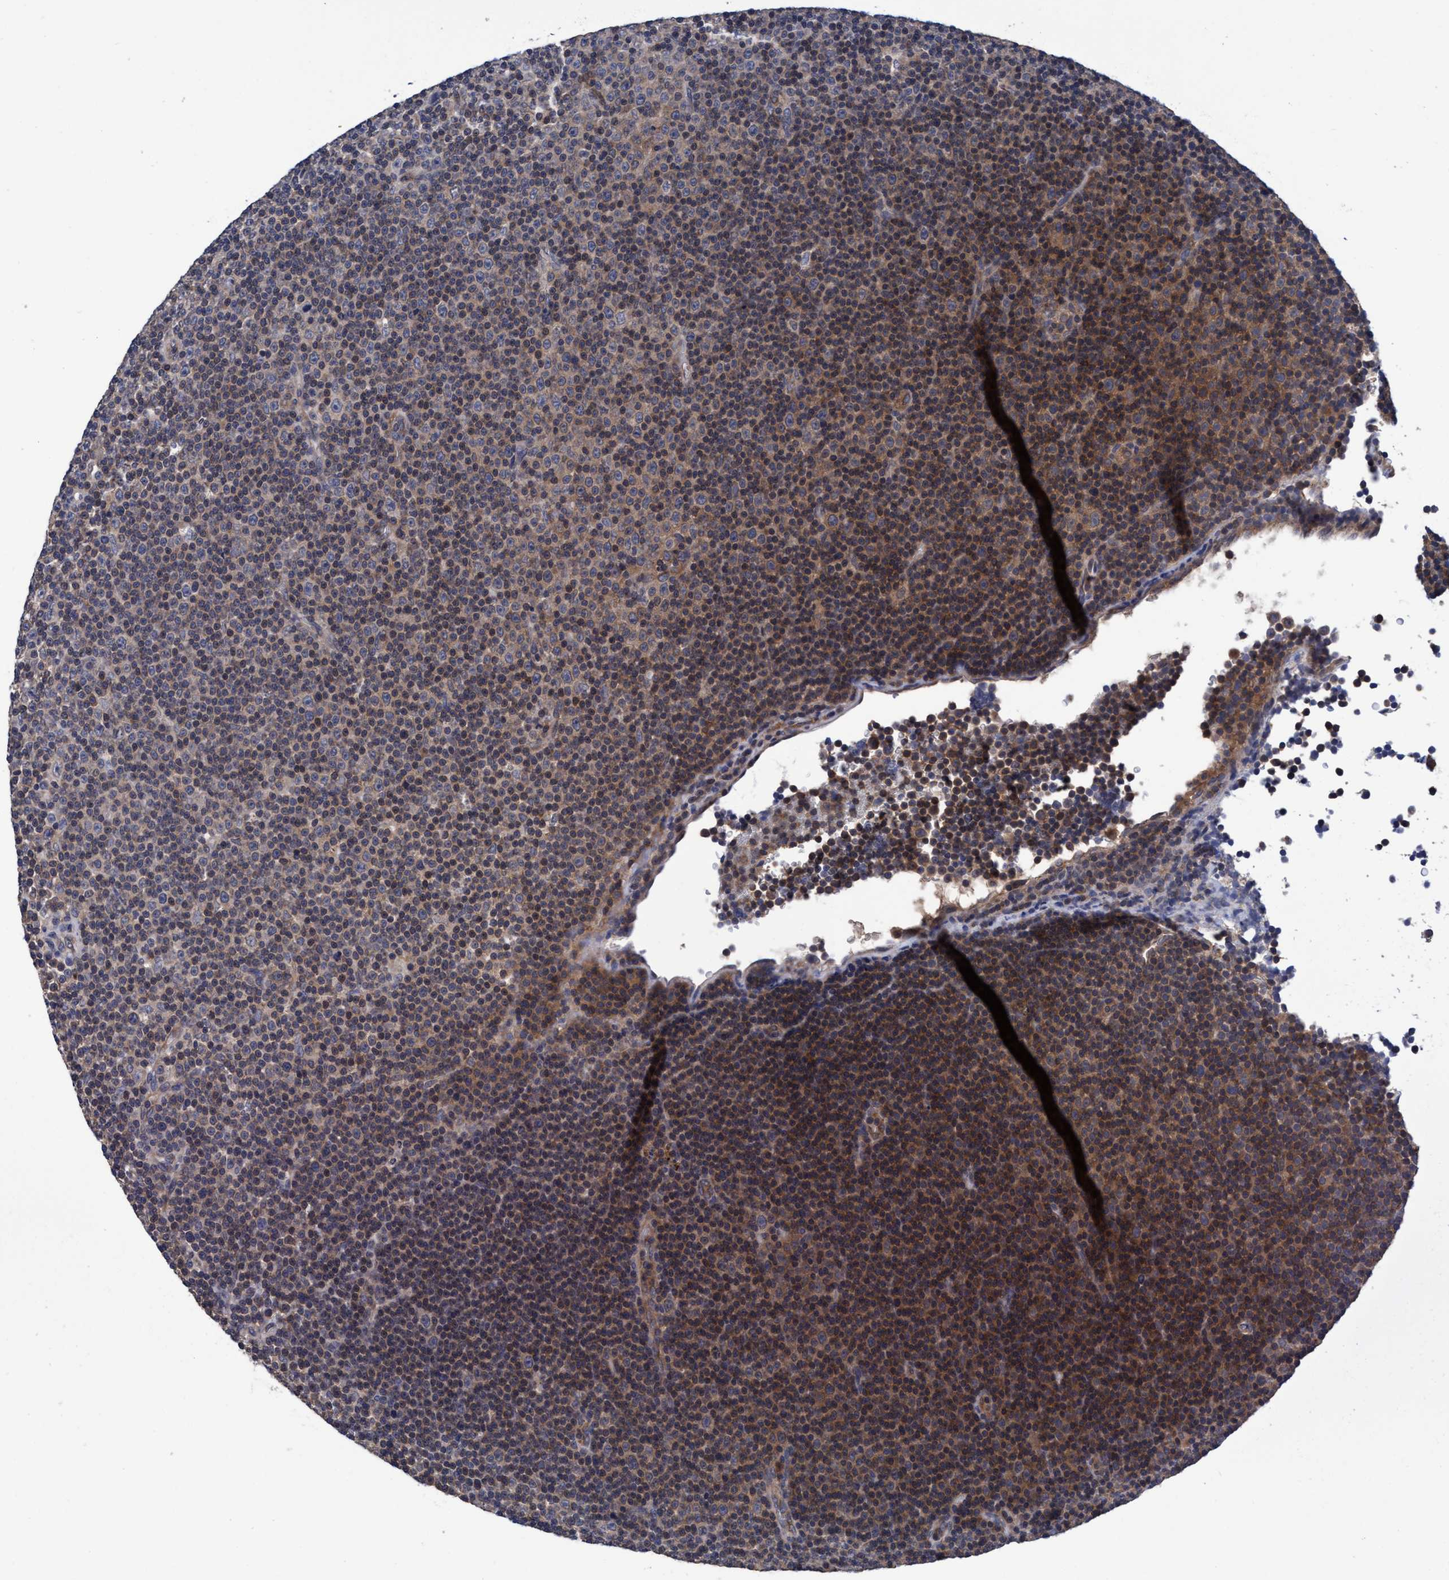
{"staining": {"intensity": "weak", "quantity": "25%-75%", "location": "cytoplasmic/membranous"}, "tissue": "lymphoma", "cell_type": "Tumor cells", "image_type": "cancer", "snomed": [{"axis": "morphology", "description": "Malignant lymphoma, non-Hodgkin's type, Low grade"}, {"axis": "topography", "description": "Lymph node"}], "caption": "Immunohistochemistry (DAB) staining of lymphoma exhibits weak cytoplasmic/membranous protein staining in about 25%-75% of tumor cells.", "gene": "CALCOCO2", "patient": {"sex": "female", "age": 67}}